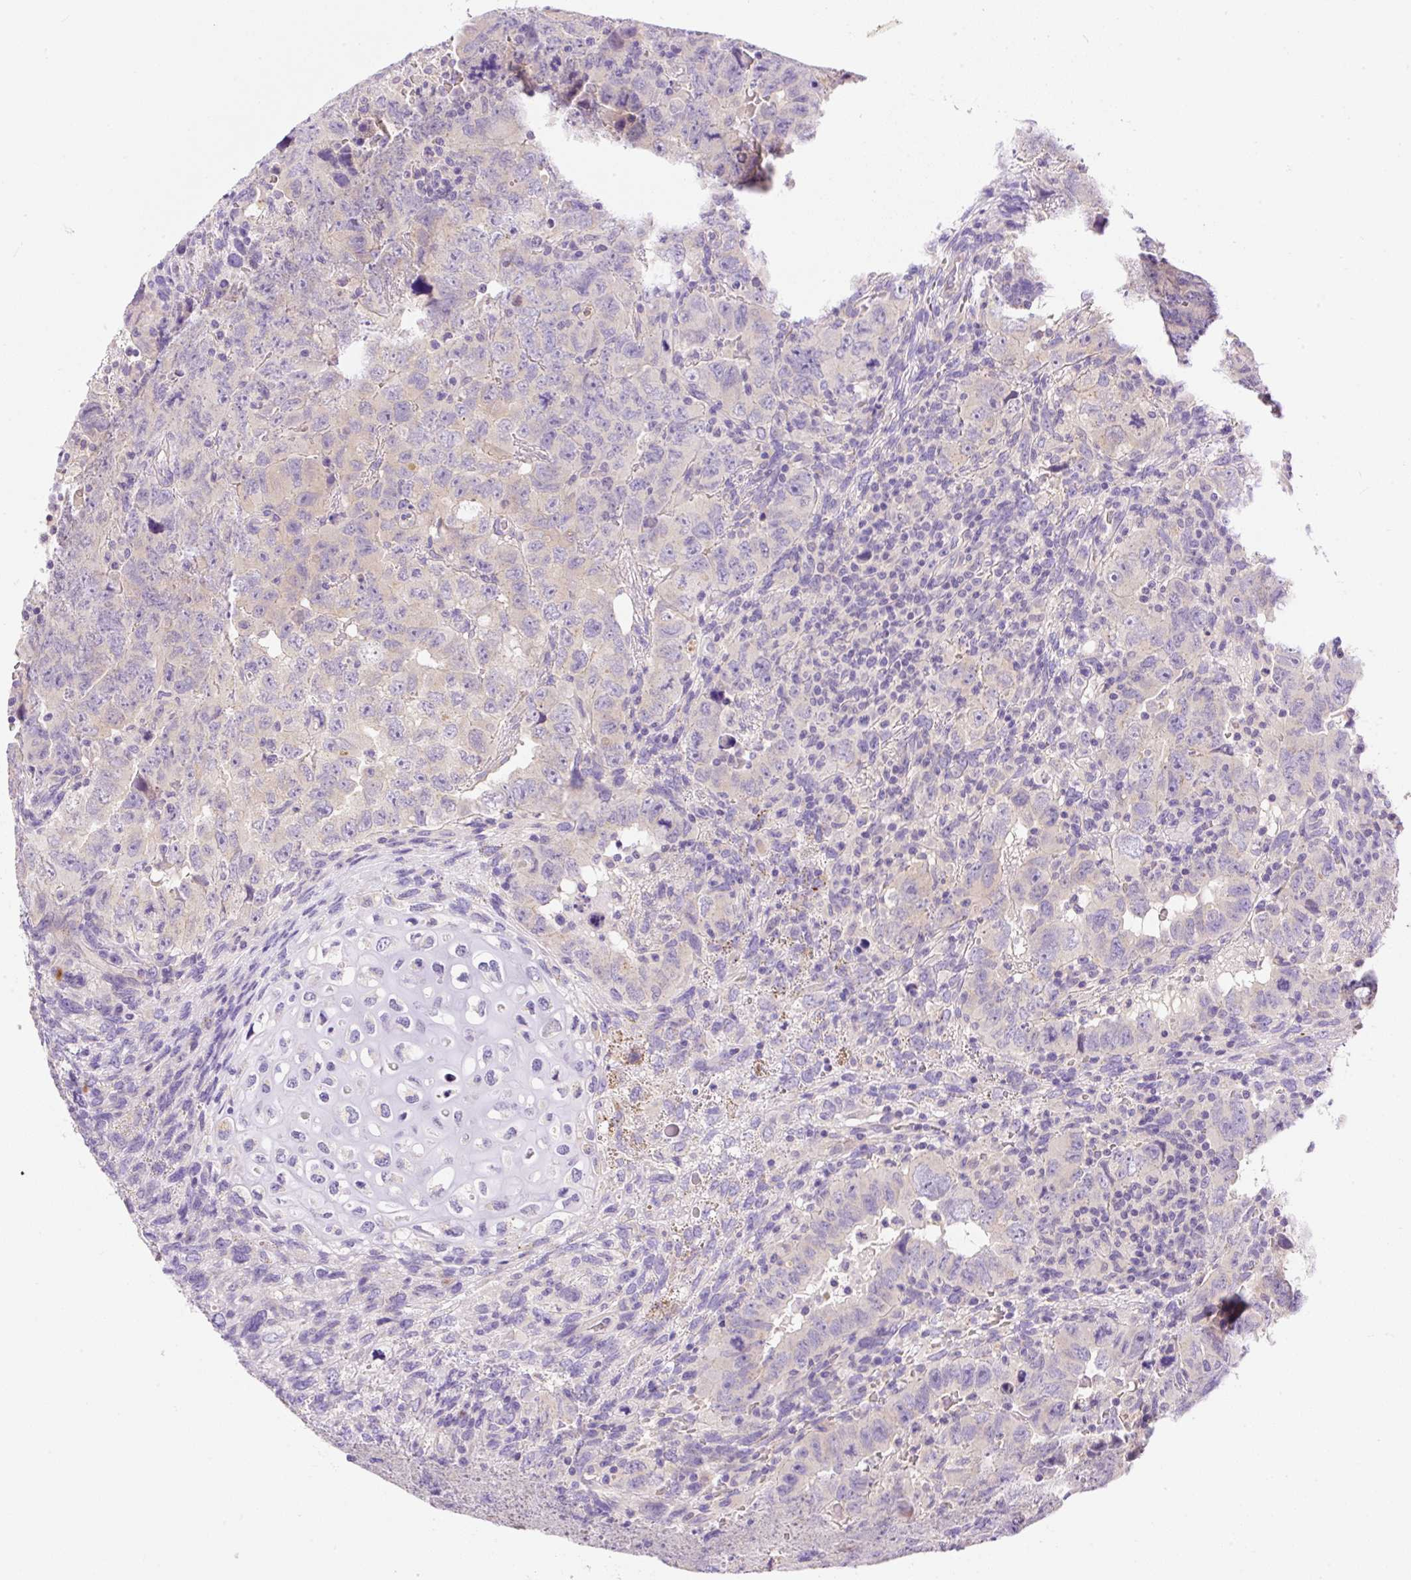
{"staining": {"intensity": "weak", "quantity": "<25%", "location": "cytoplasmic/membranous"}, "tissue": "testis cancer", "cell_type": "Tumor cells", "image_type": "cancer", "snomed": [{"axis": "morphology", "description": "Carcinoma, Embryonal, NOS"}, {"axis": "topography", "description": "Testis"}], "caption": "Immunohistochemistry (IHC) image of testis cancer (embryonal carcinoma) stained for a protein (brown), which exhibits no expression in tumor cells.", "gene": "LHFPL5", "patient": {"sex": "male", "age": 24}}